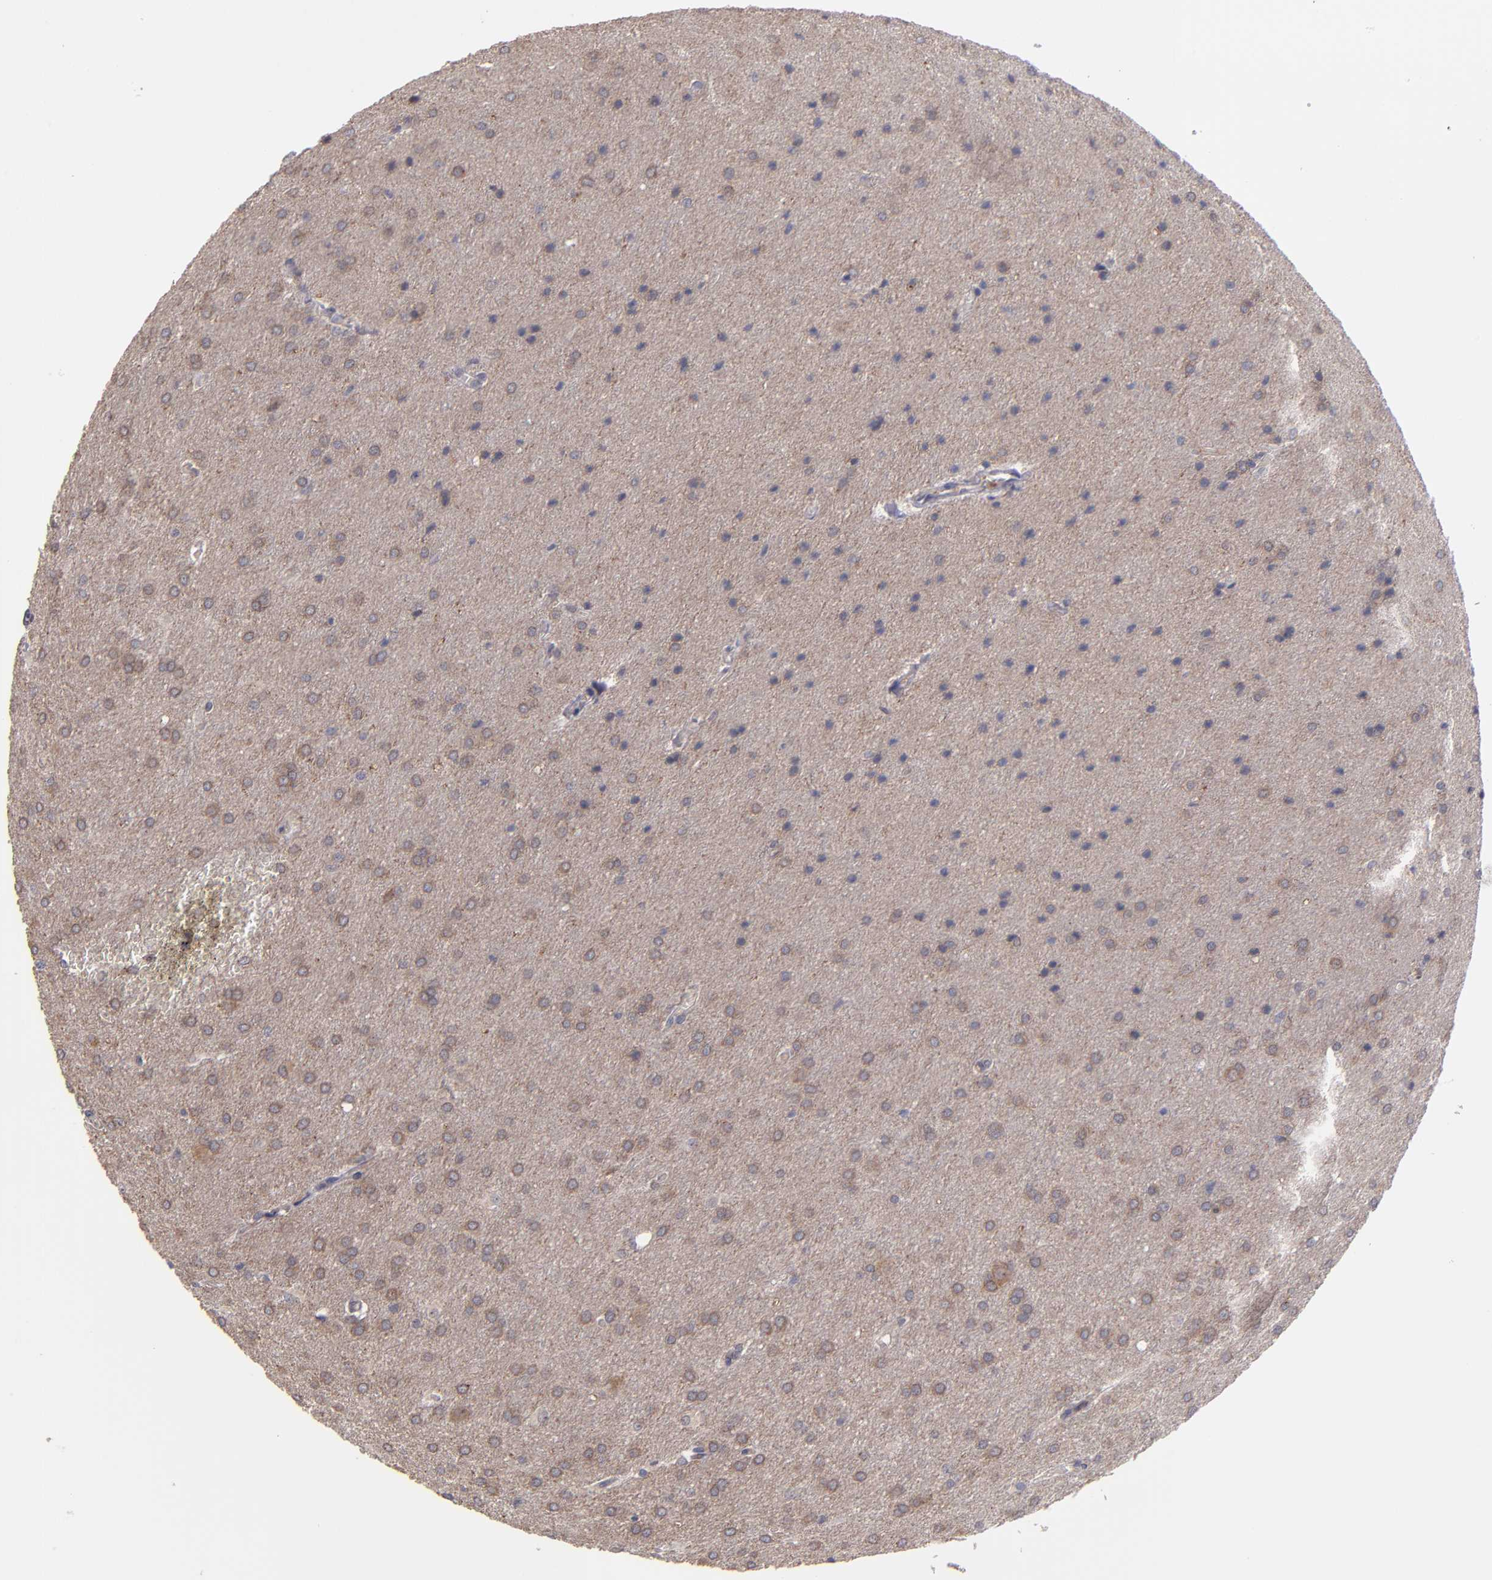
{"staining": {"intensity": "weak", "quantity": ">75%", "location": "cytoplasmic/membranous"}, "tissue": "glioma", "cell_type": "Tumor cells", "image_type": "cancer", "snomed": [{"axis": "morphology", "description": "Glioma, malignant, Low grade"}, {"axis": "topography", "description": "Brain"}], "caption": "Immunohistochemical staining of glioma displays low levels of weak cytoplasmic/membranous protein expression in approximately >75% of tumor cells. The staining was performed using DAB, with brown indicating positive protein expression. Nuclei are stained blue with hematoxylin.", "gene": "EIF3L", "patient": {"sex": "female", "age": 32}}